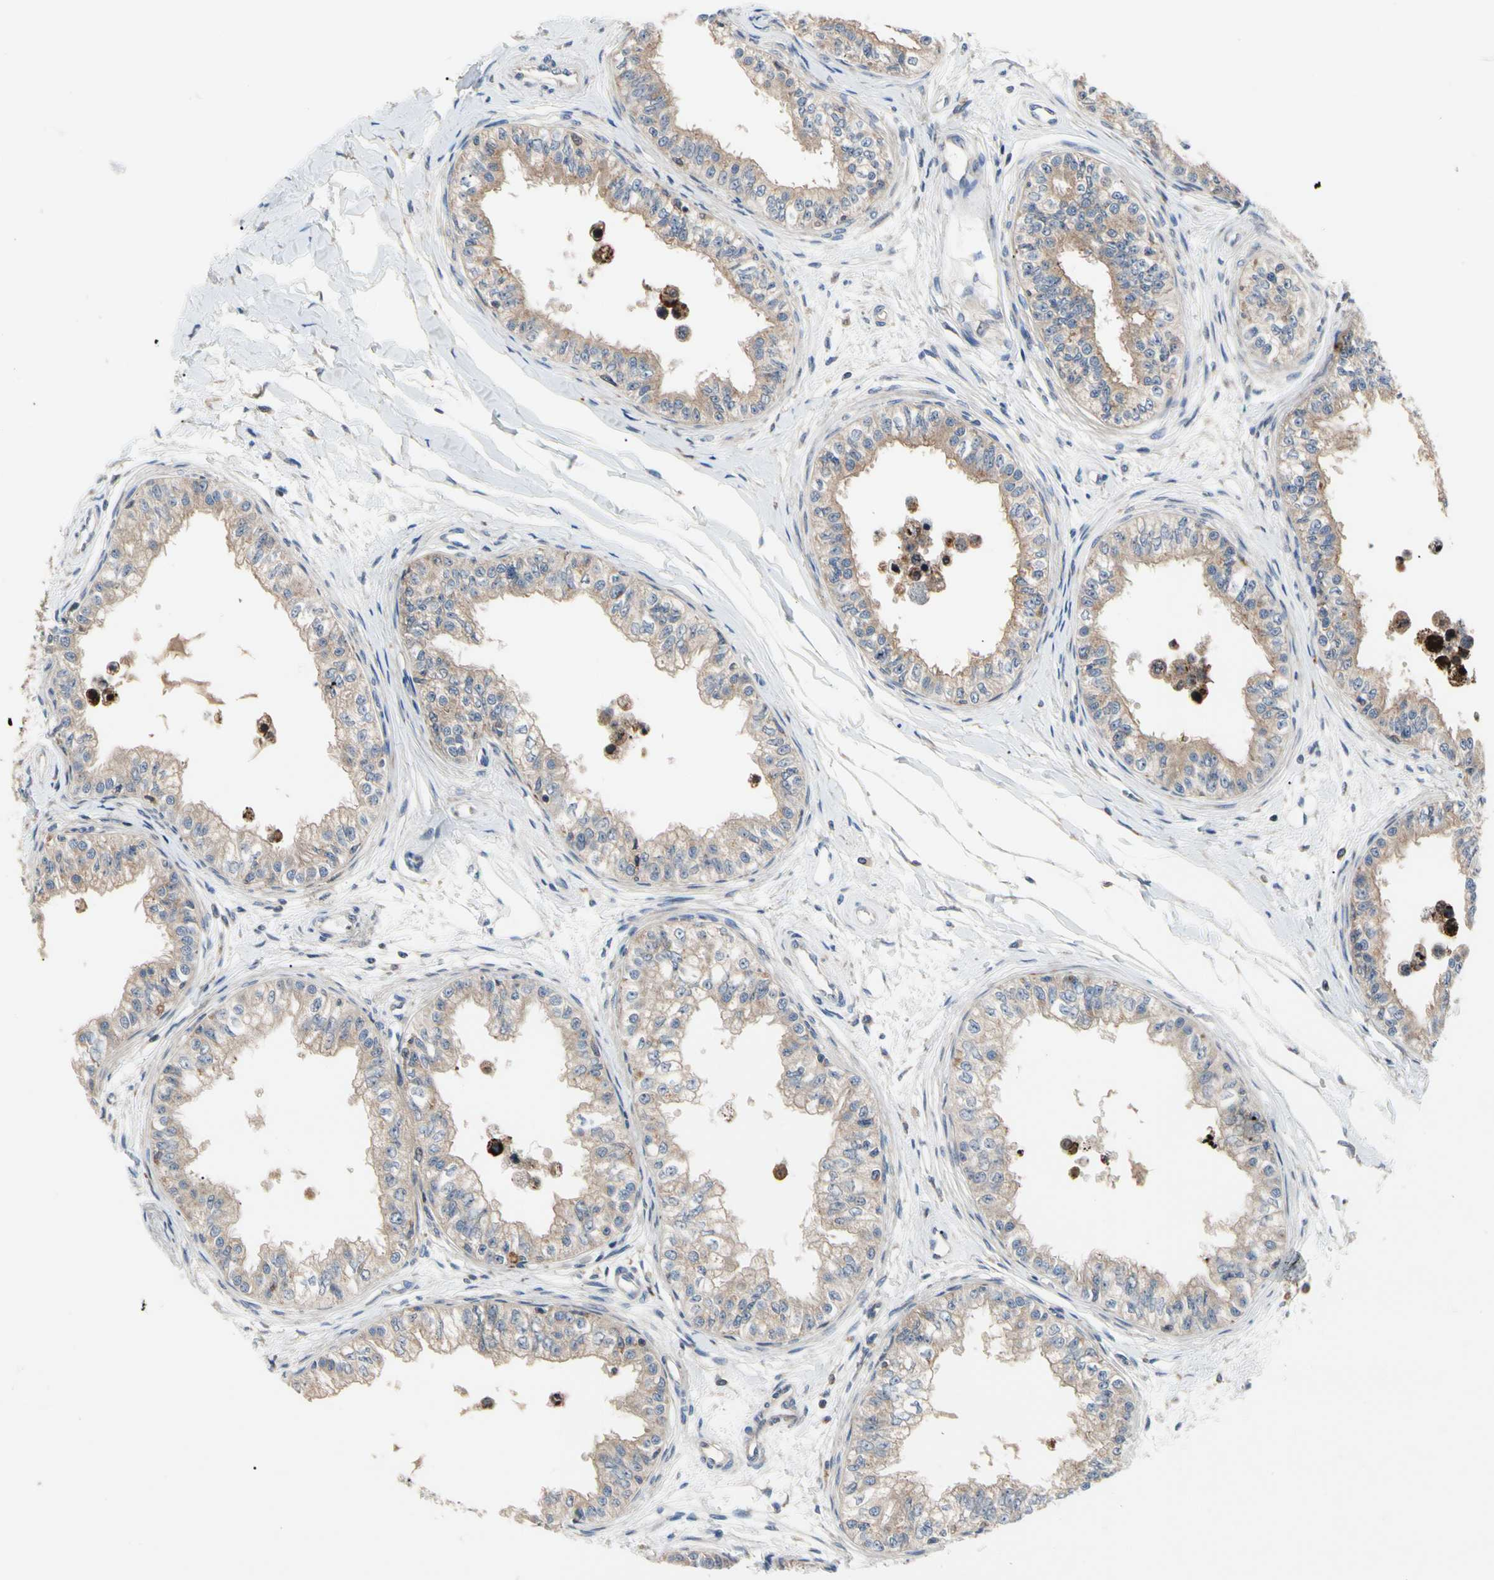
{"staining": {"intensity": "moderate", "quantity": ">75%", "location": "cytoplasmic/membranous"}, "tissue": "epididymis", "cell_type": "Glandular cells", "image_type": "normal", "snomed": [{"axis": "morphology", "description": "Normal tissue, NOS"}, {"axis": "morphology", "description": "Adenocarcinoma, metastatic, NOS"}, {"axis": "topography", "description": "Testis"}, {"axis": "topography", "description": "Epididymis"}], "caption": "A histopathology image of human epididymis stained for a protein shows moderate cytoplasmic/membranous brown staining in glandular cells.", "gene": "MMEL1", "patient": {"sex": "male", "age": 26}}